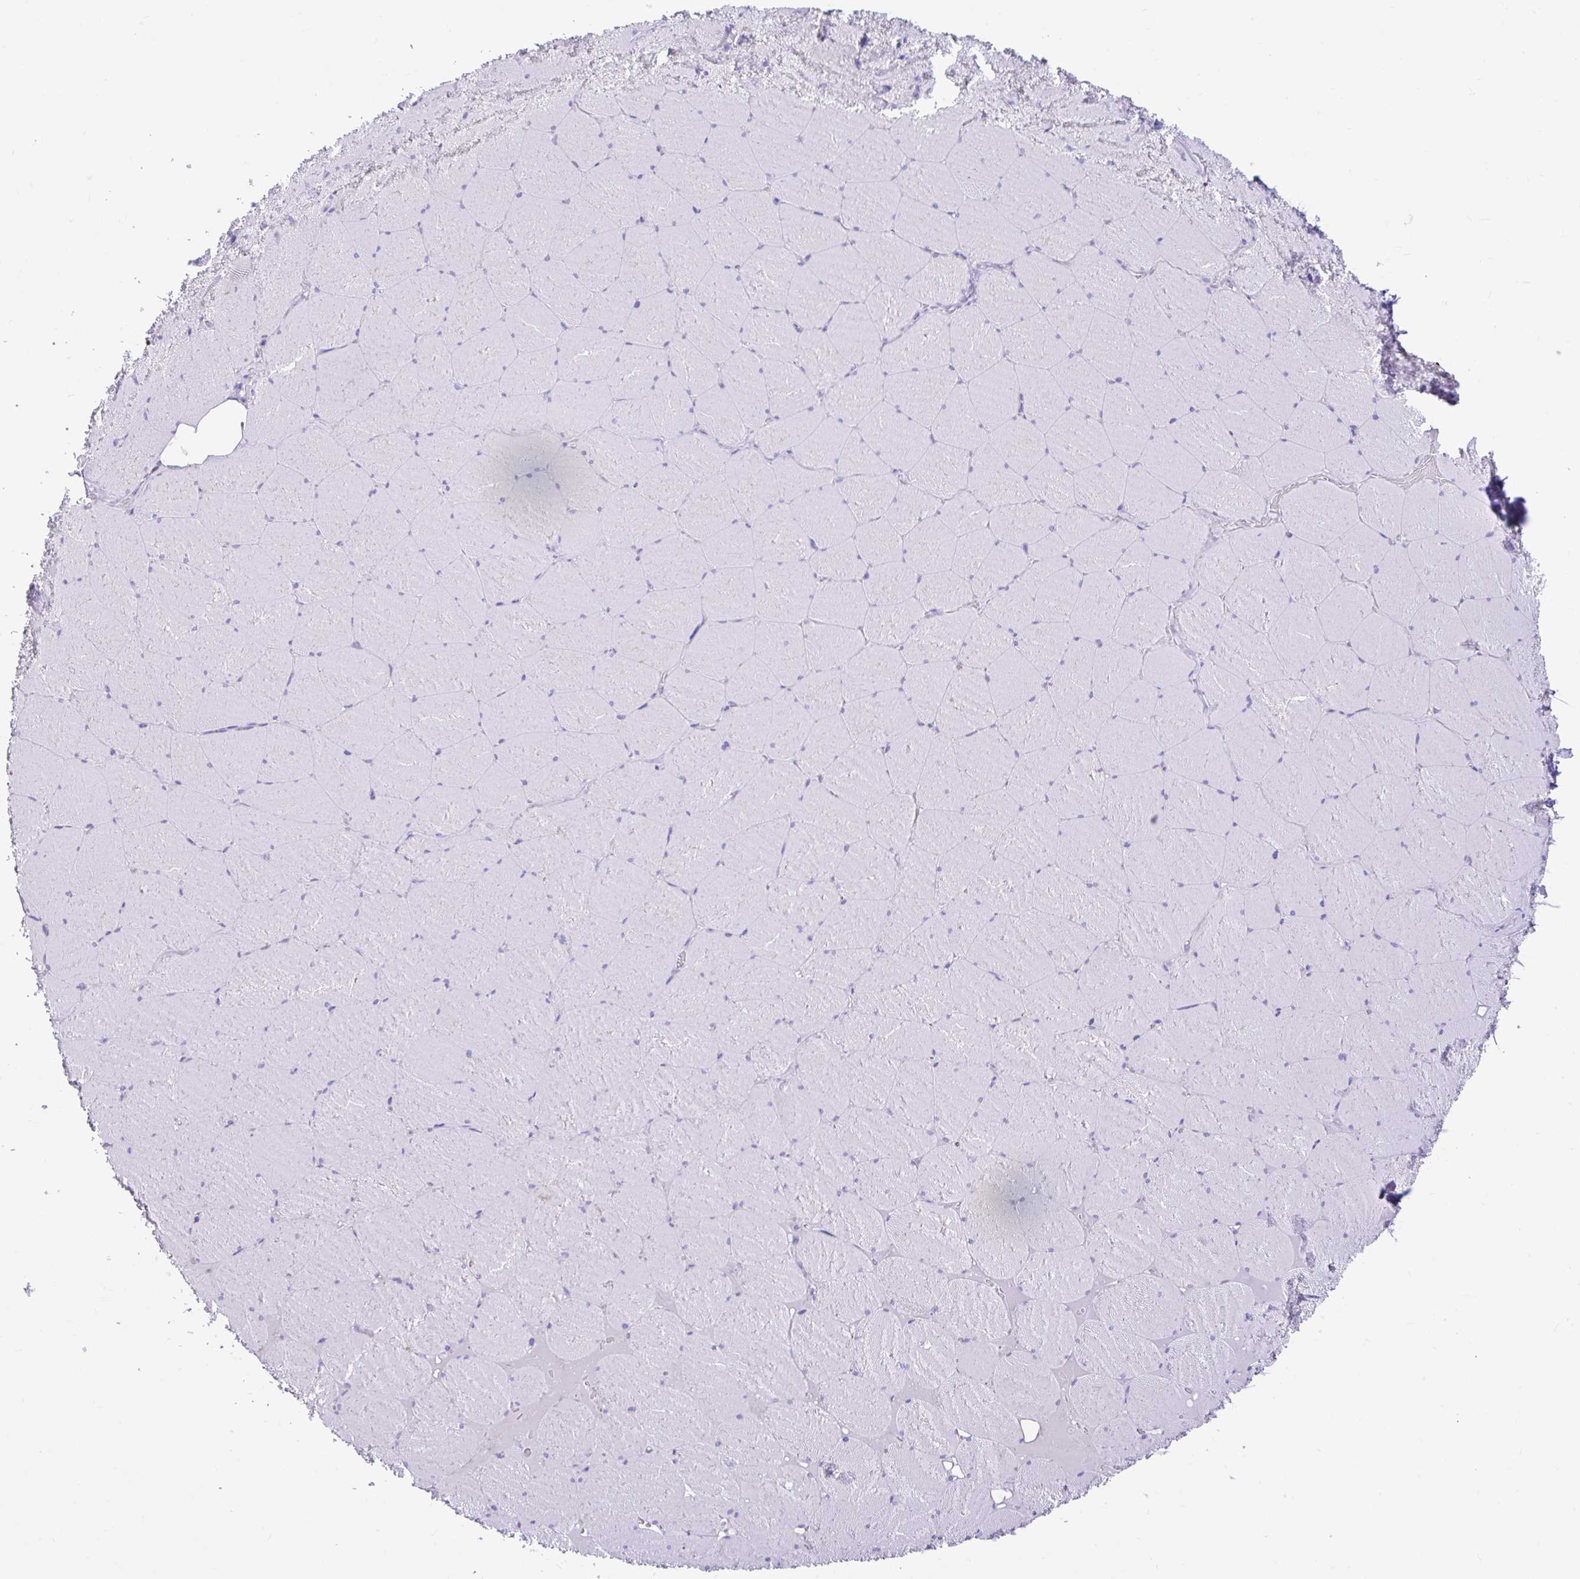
{"staining": {"intensity": "negative", "quantity": "none", "location": "none"}, "tissue": "skeletal muscle", "cell_type": "Myocytes", "image_type": "normal", "snomed": [{"axis": "morphology", "description": "Normal tissue, NOS"}, {"axis": "topography", "description": "Skeletal muscle"}, {"axis": "topography", "description": "Head-Neck"}], "caption": "DAB (3,3'-diaminobenzidine) immunohistochemical staining of unremarkable skeletal muscle reveals no significant staining in myocytes.", "gene": "ZNF33A", "patient": {"sex": "male", "age": 66}}